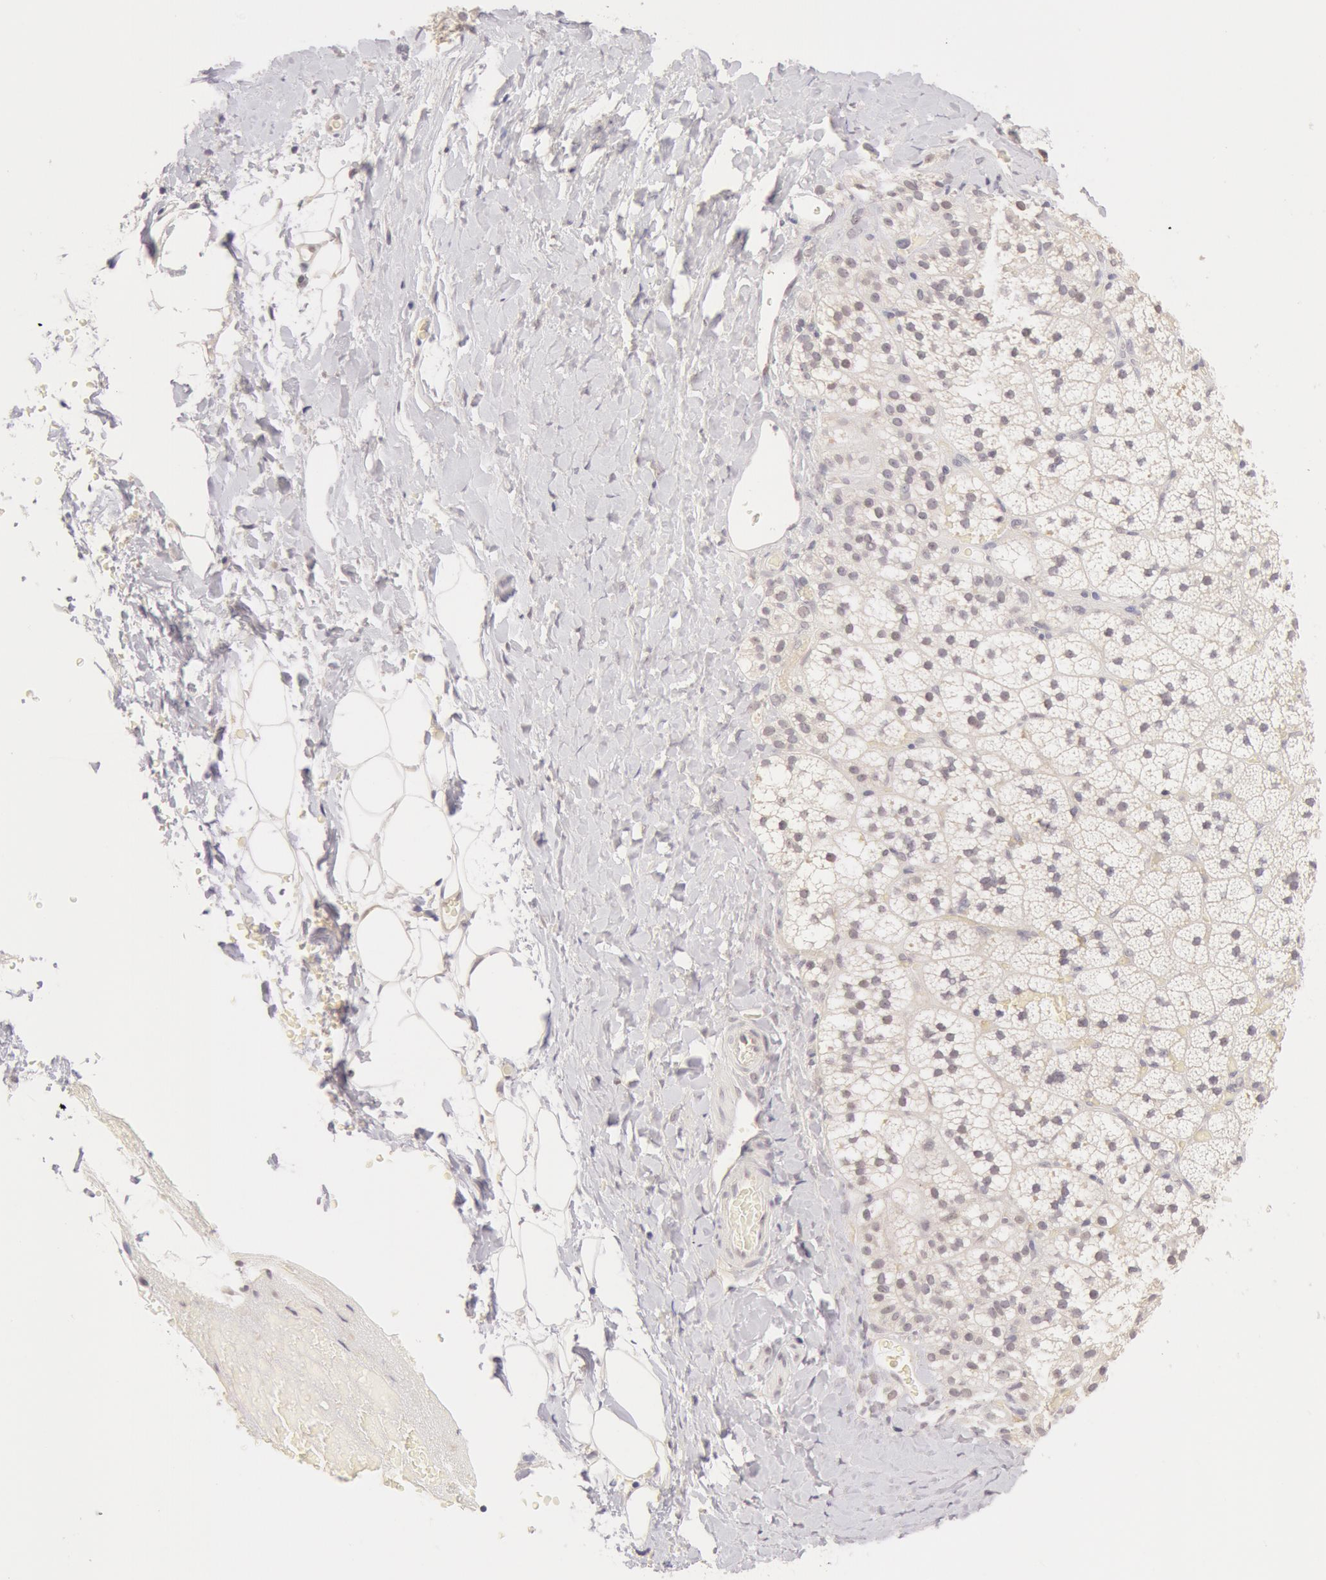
{"staining": {"intensity": "negative", "quantity": "none", "location": "none"}, "tissue": "adrenal gland", "cell_type": "Glandular cells", "image_type": "normal", "snomed": [{"axis": "morphology", "description": "Normal tissue, NOS"}, {"axis": "topography", "description": "Adrenal gland"}], "caption": "DAB (3,3'-diaminobenzidine) immunohistochemical staining of normal human adrenal gland reveals no significant staining in glandular cells.", "gene": "ZNF597", "patient": {"sex": "male", "age": 53}}